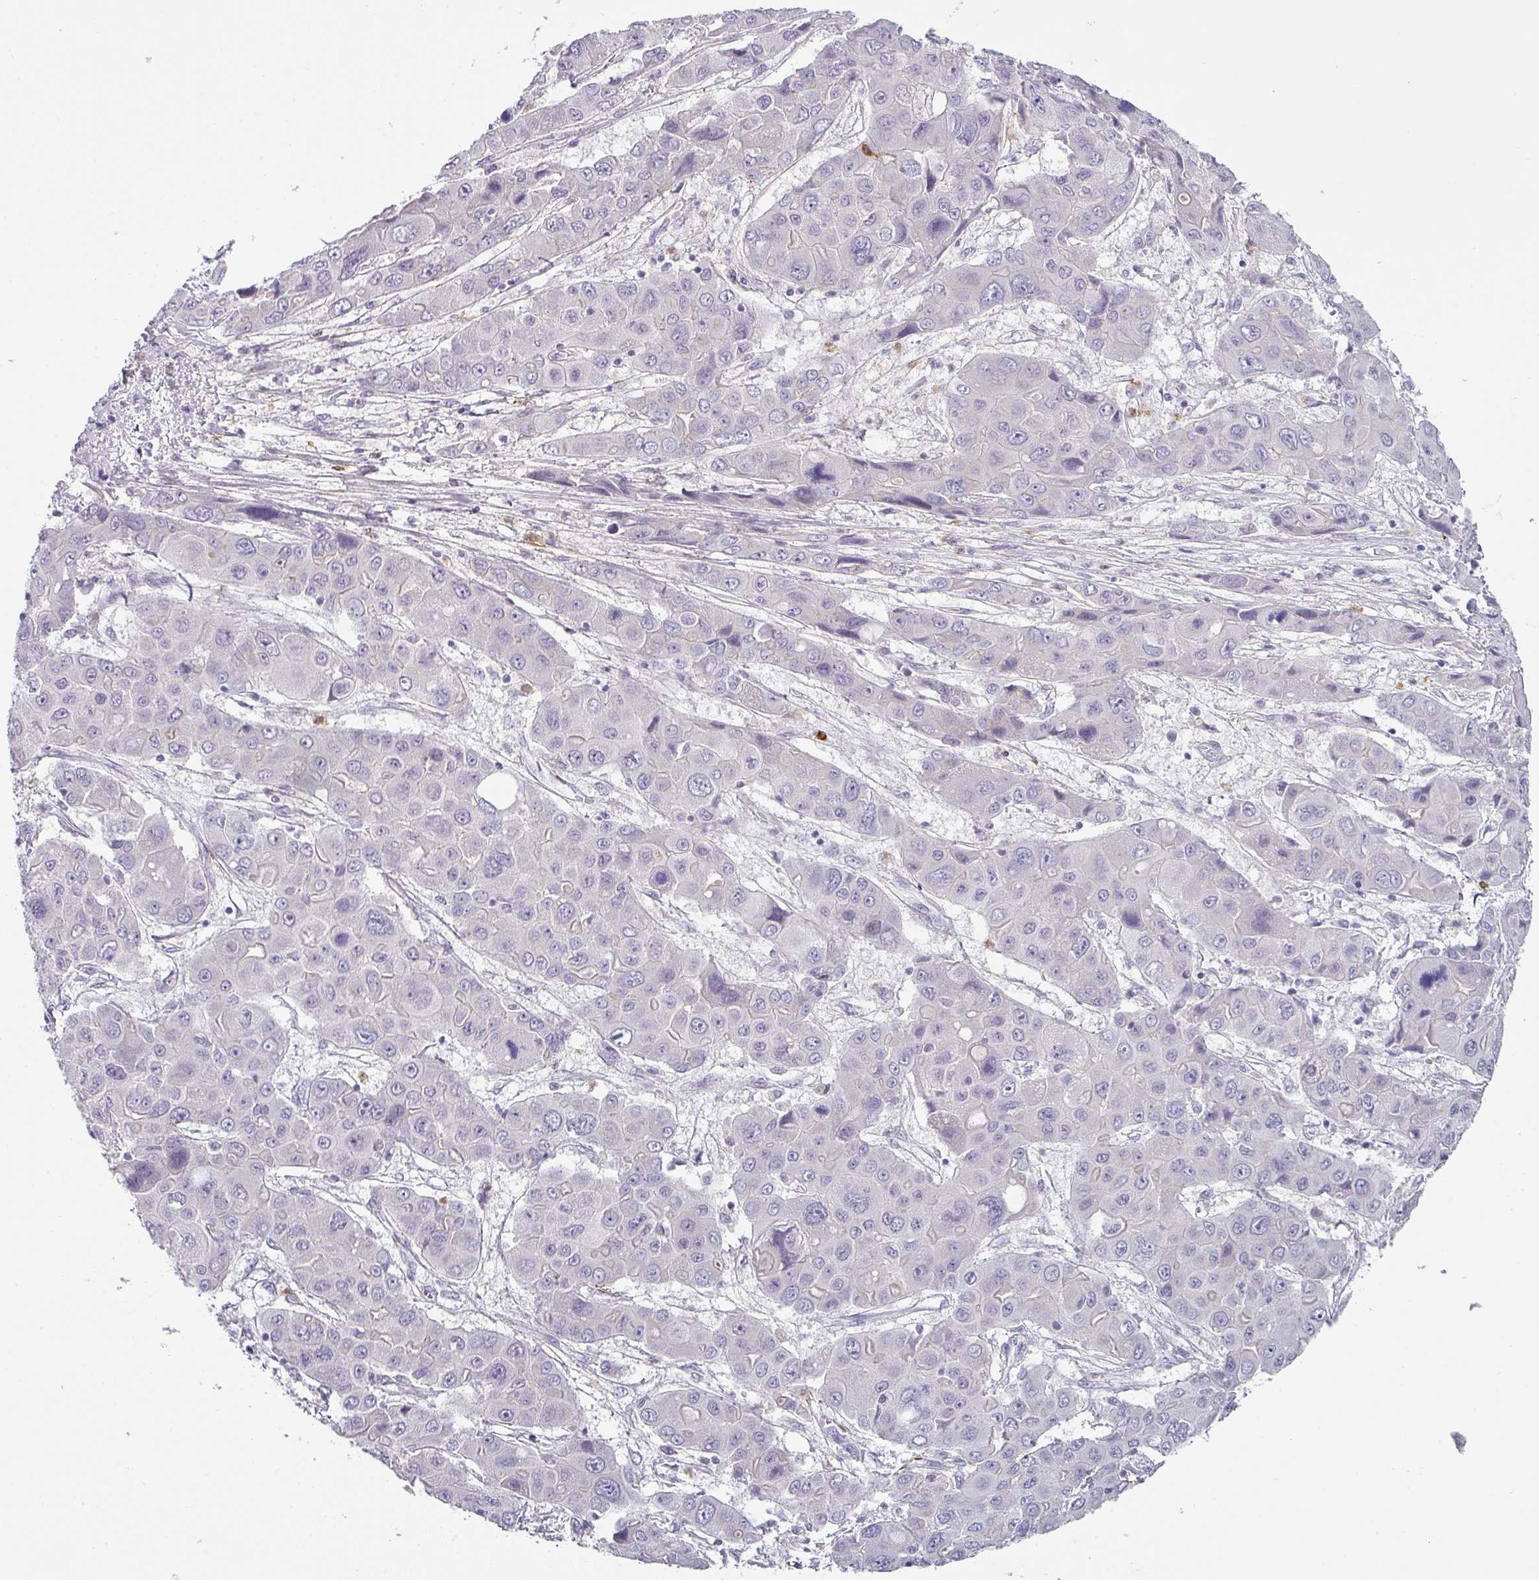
{"staining": {"intensity": "negative", "quantity": "none", "location": "none"}, "tissue": "liver cancer", "cell_type": "Tumor cells", "image_type": "cancer", "snomed": [{"axis": "morphology", "description": "Cholangiocarcinoma"}, {"axis": "topography", "description": "Liver"}], "caption": "Immunohistochemical staining of liver cholangiocarcinoma reveals no significant expression in tumor cells. The staining was performed using DAB (3,3'-diaminobenzidine) to visualize the protein expression in brown, while the nuclei were stained in blue with hematoxylin (Magnification: 20x).", "gene": "BTLA", "patient": {"sex": "male", "age": 67}}